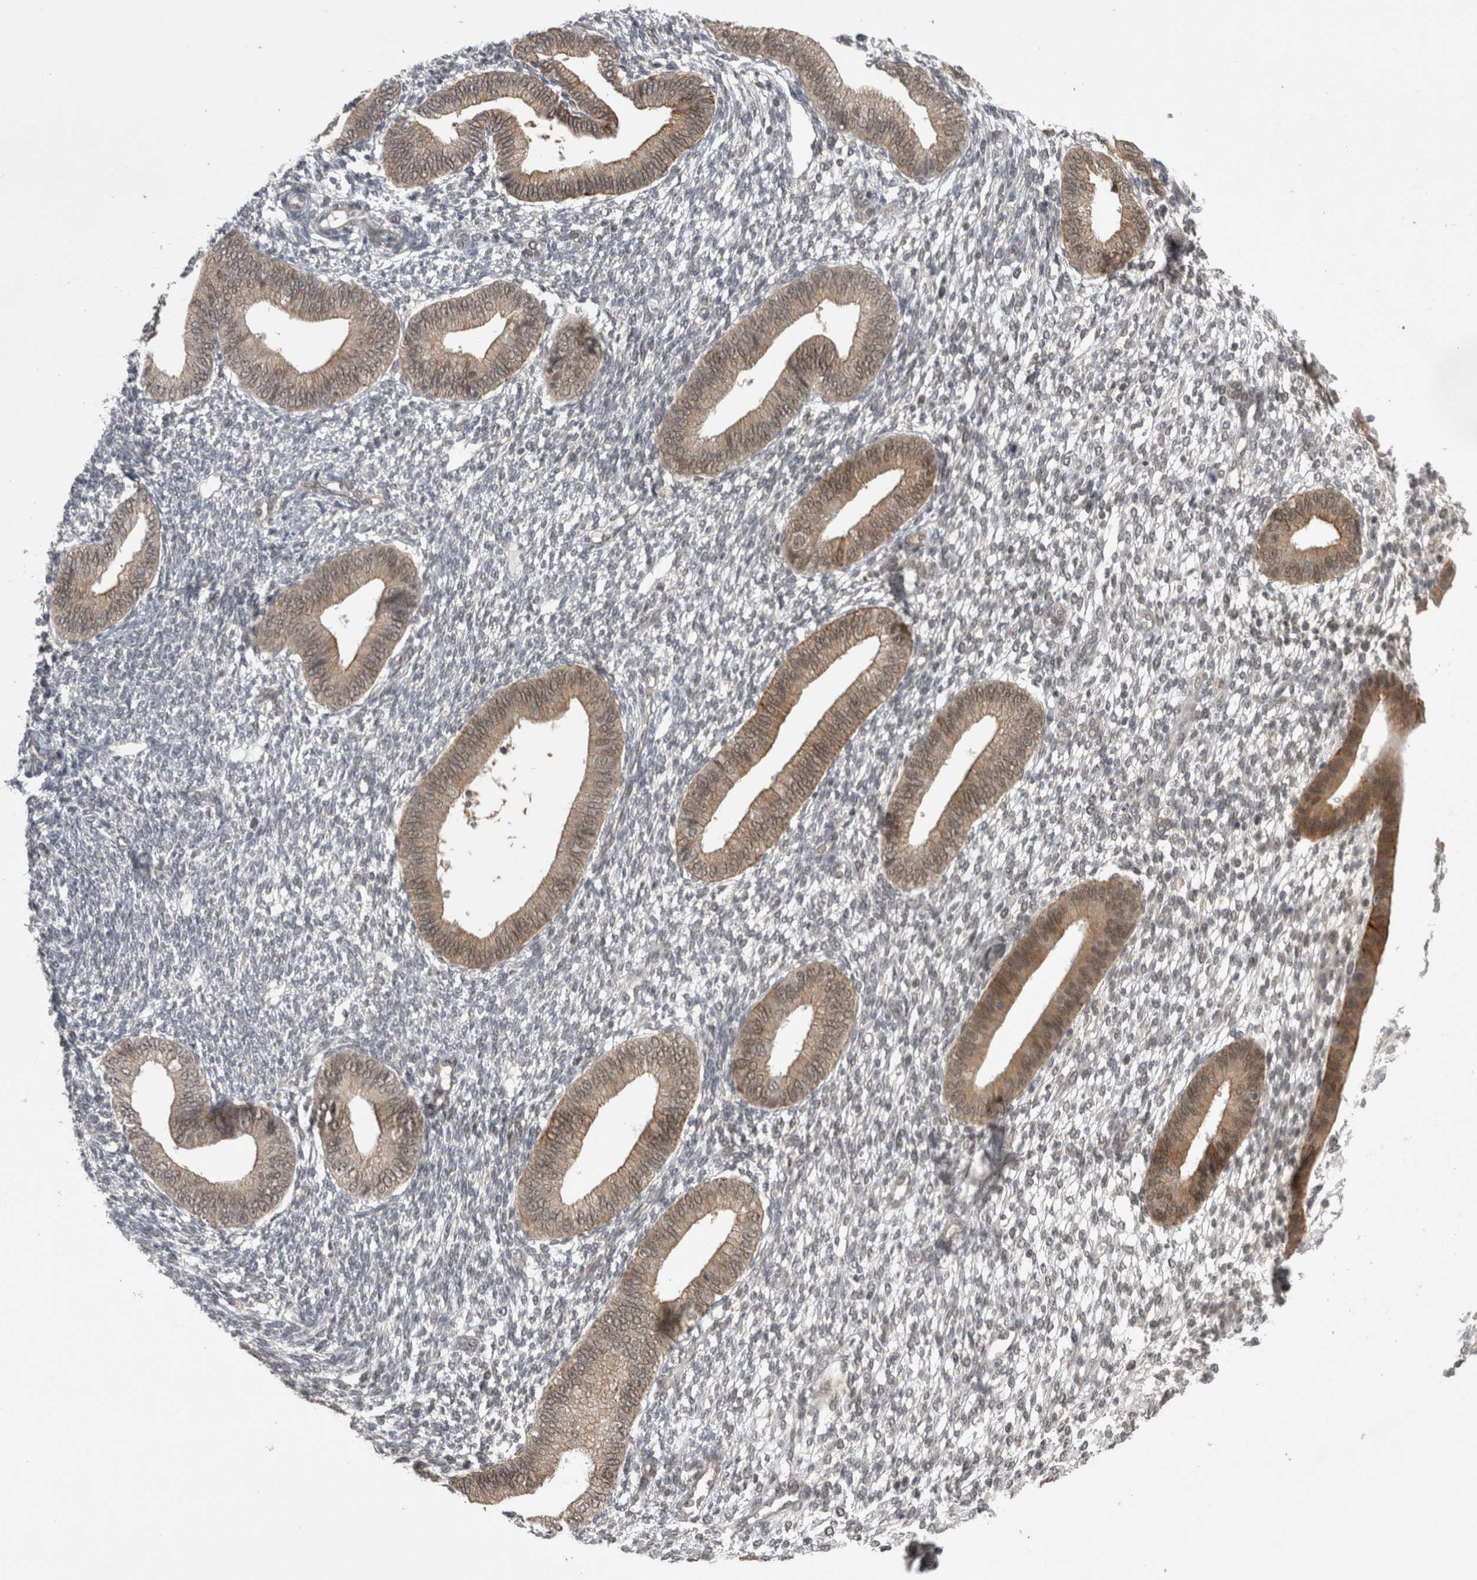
{"staining": {"intensity": "negative", "quantity": "none", "location": "none"}, "tissue": "endometrium", "cell_type": "Cells in endometrial stroma", "image_type": "normal", "snomed": [{"axis": "morphology", "description": "Normal tissue, NOS"}, {"axis": "topography", "description": "Endometrium"}], "caption": "IHC image of normal endometrium: human endometrium stained with DAB (3,3'-diaminobenzidine) exhibits no significant protein staining in cells in endometrial stroma. The staining was performed using DAB to visualize the protein expression in brown, while the nuclei were stained in blue with hematoxylin (Magnification: 20x).", "gene": "ZNF341", "patient": {"sex": "female", "age": 46}}